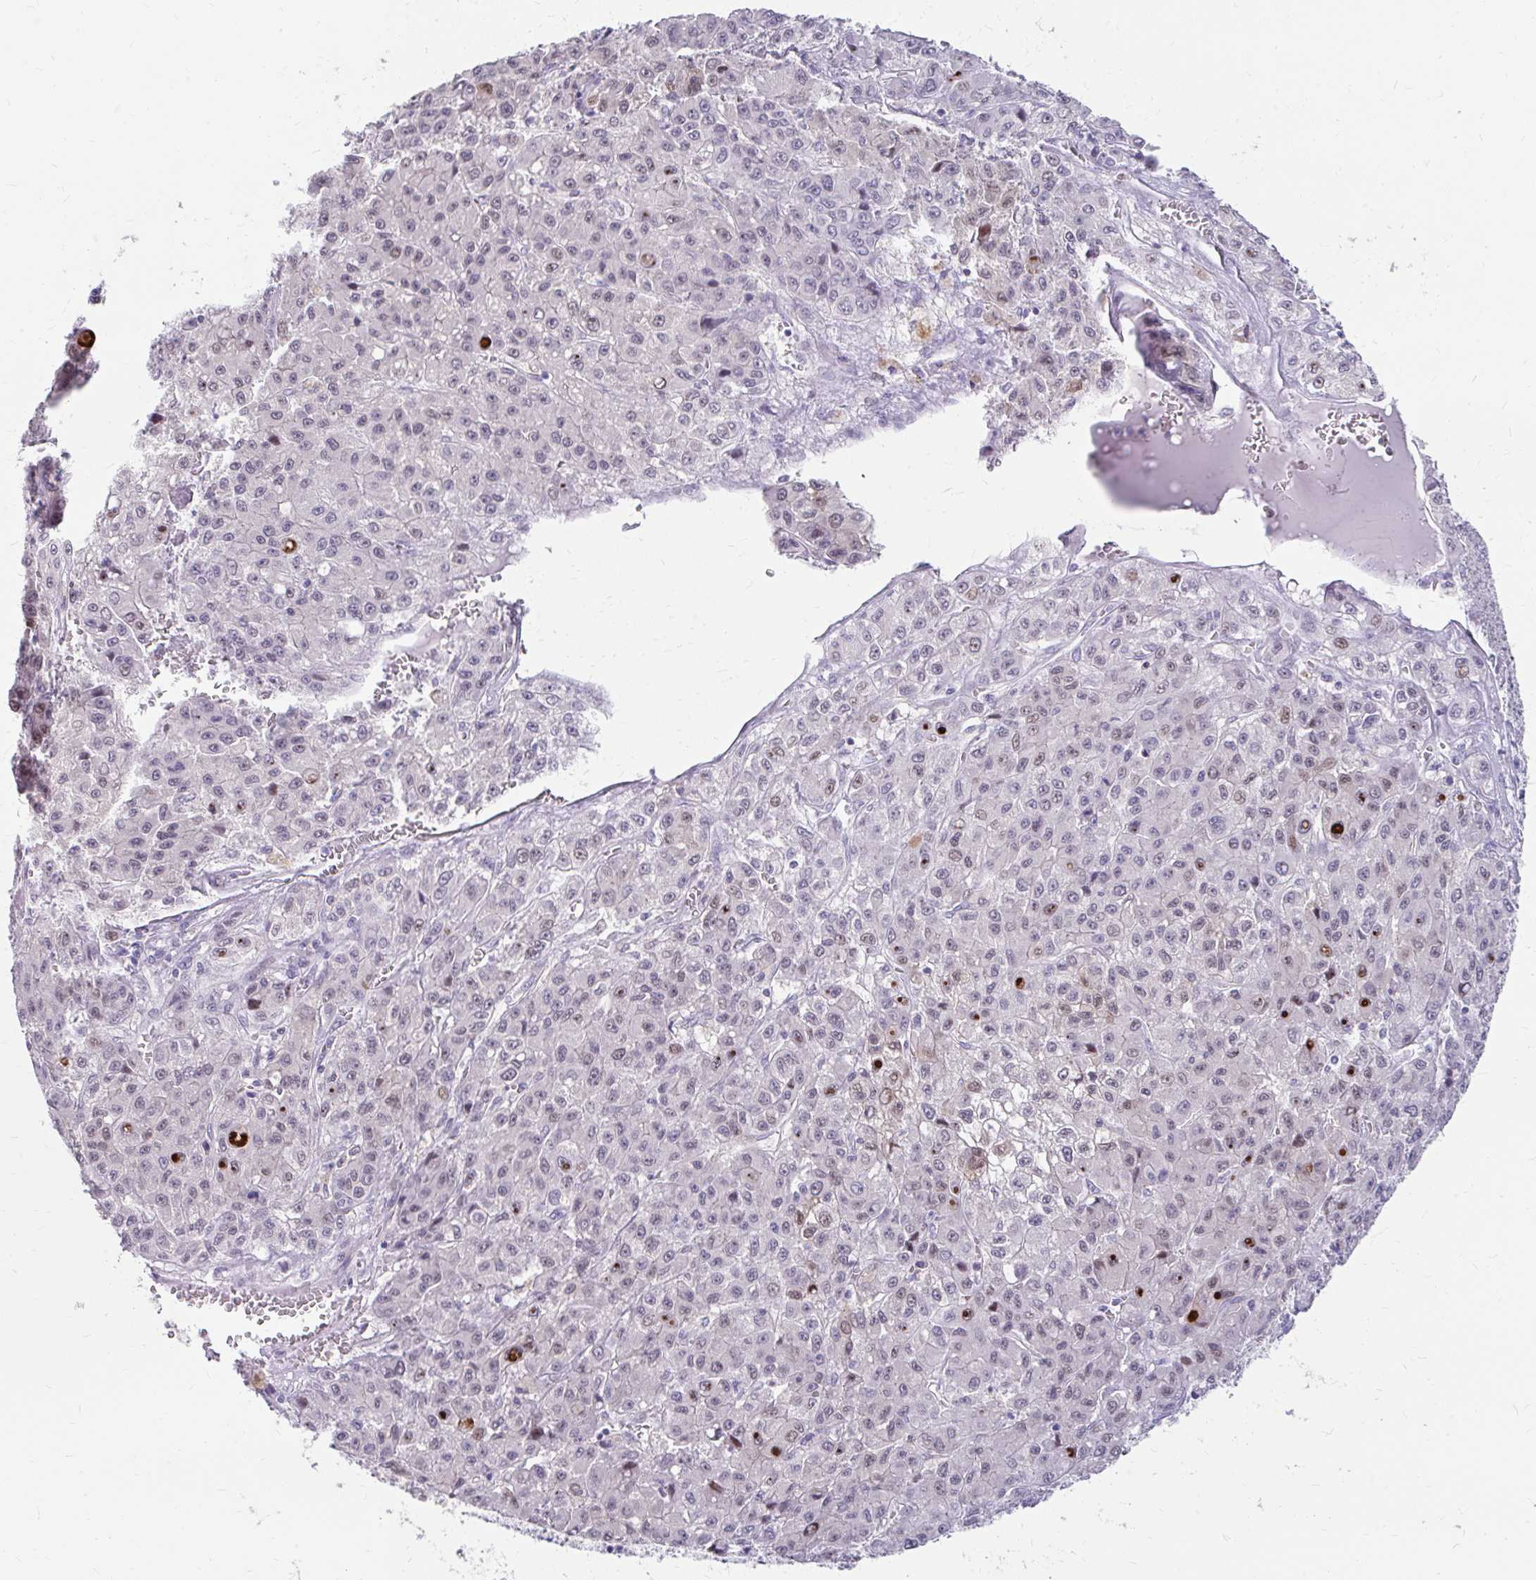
{"staining": {"intensity": "moderate", "quantity": "25%-75%", "location": "nuclear"}, "tissue": "liver cancer", "cell_type": "Tumor cells", "image_type": "cancer", "snomed": [{"axis": "morphology", "description": "Carcinoma, Hepatocellular, NOS"}, {"axis": "topography", "description": "Liver"}], "caption": "This micrograph shows liver cancer stained with immunohistochemistry (IHC) to label a protein in brown. The nuclear of tumor cells show moderate positivity for the protein. Nuclei are counter-stained blue.", "gene": "RGS16", "patient": {"sex": "male", "age": 70}}